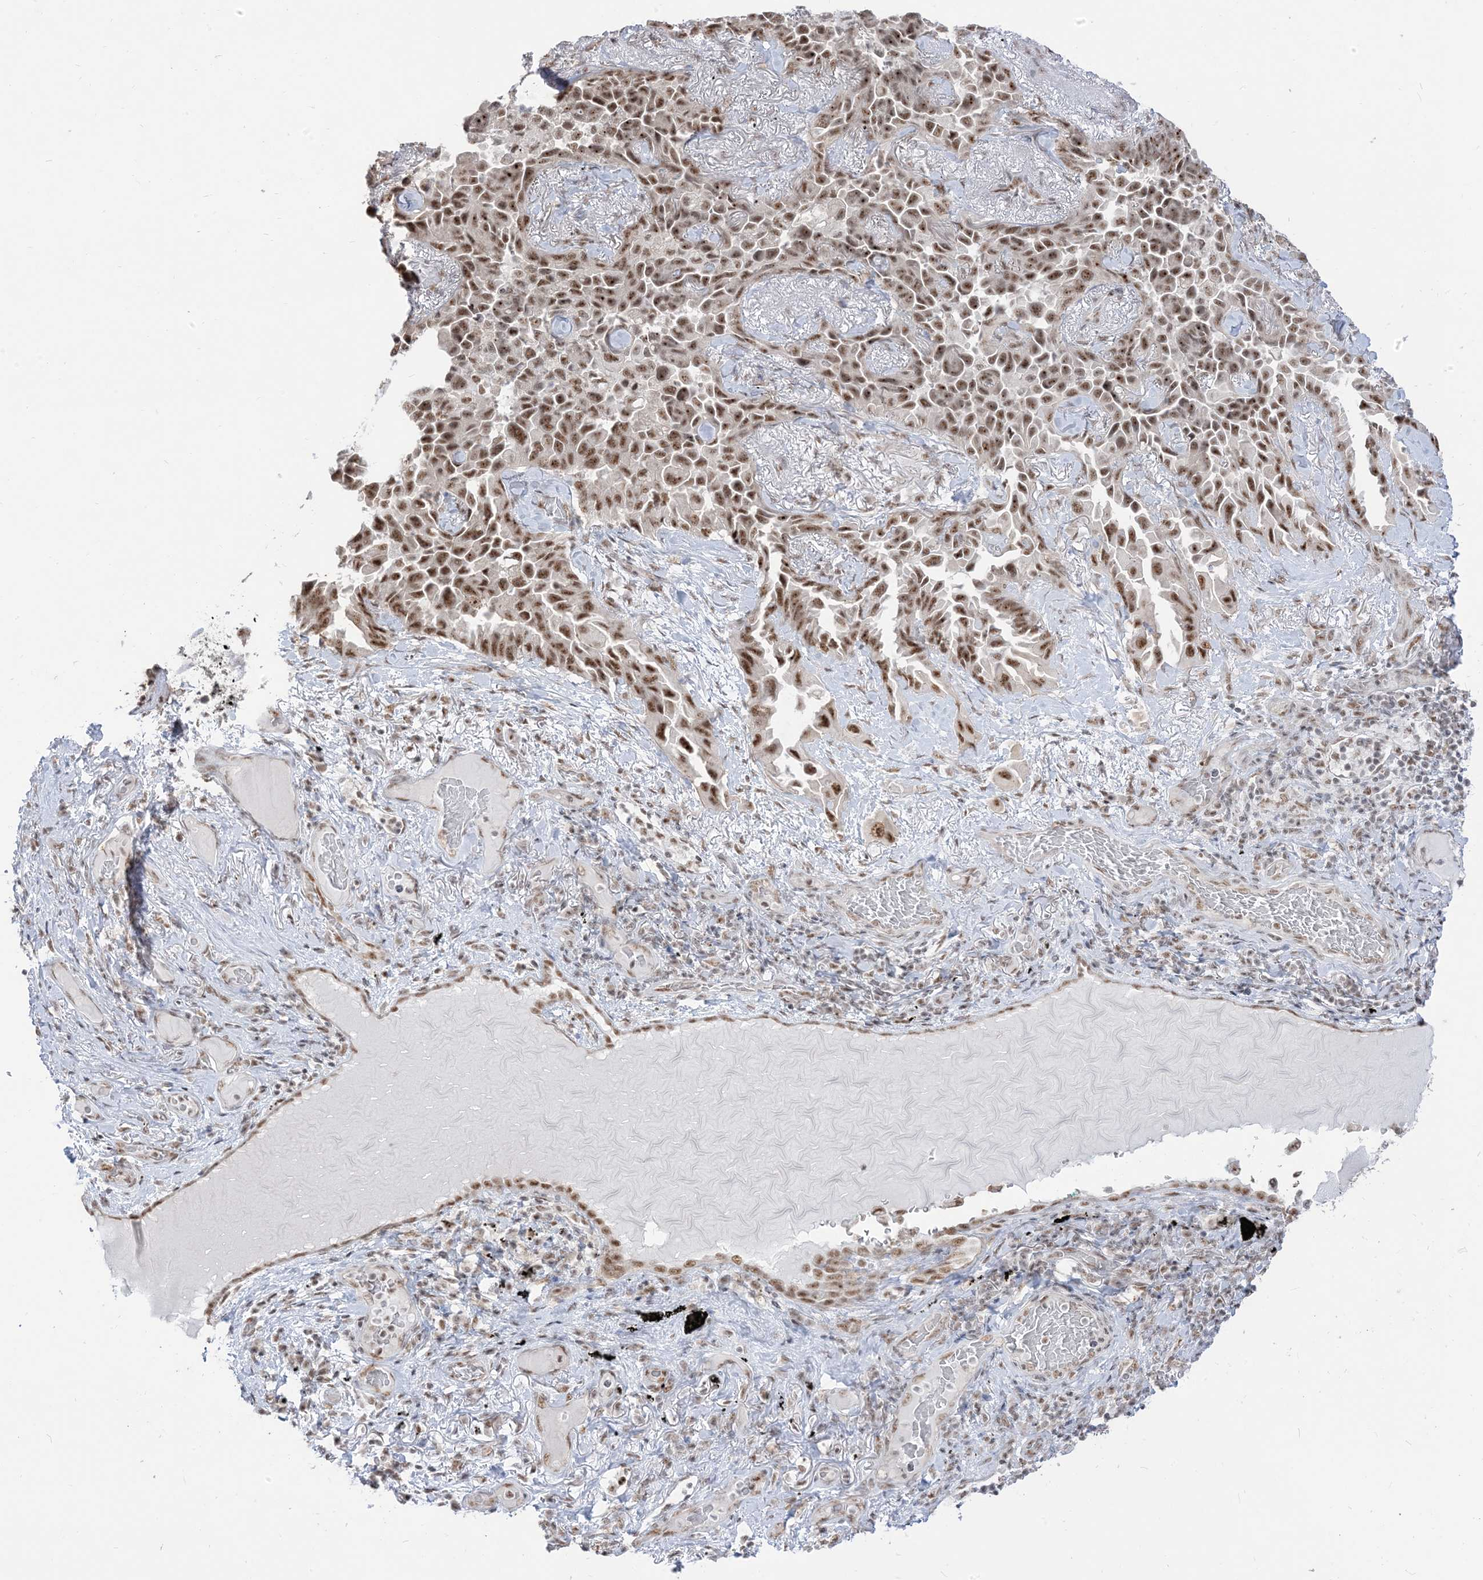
{"staining": {"intensity": "moderate", "quantity": ">75%", "location": "nuclear"}, "tissue": "lung cancer", "cell_type": "Tumor cells", "image_type": "cancer", "snomed": [{"axis": "morphology", "description": "Adenocarcinoma, NOS"}, {"axis": "topography", "description": "Lung"}], "caption": "This photomicrograph shows immunohistochemistry (IHC) staining of human lung cancer (adenocarcinoma), with medium moderate nuclear positivity in approximately >75% of tumor cells.", "gene": "ARGLU1", "patient": {"sex": "female", "age": 67}}